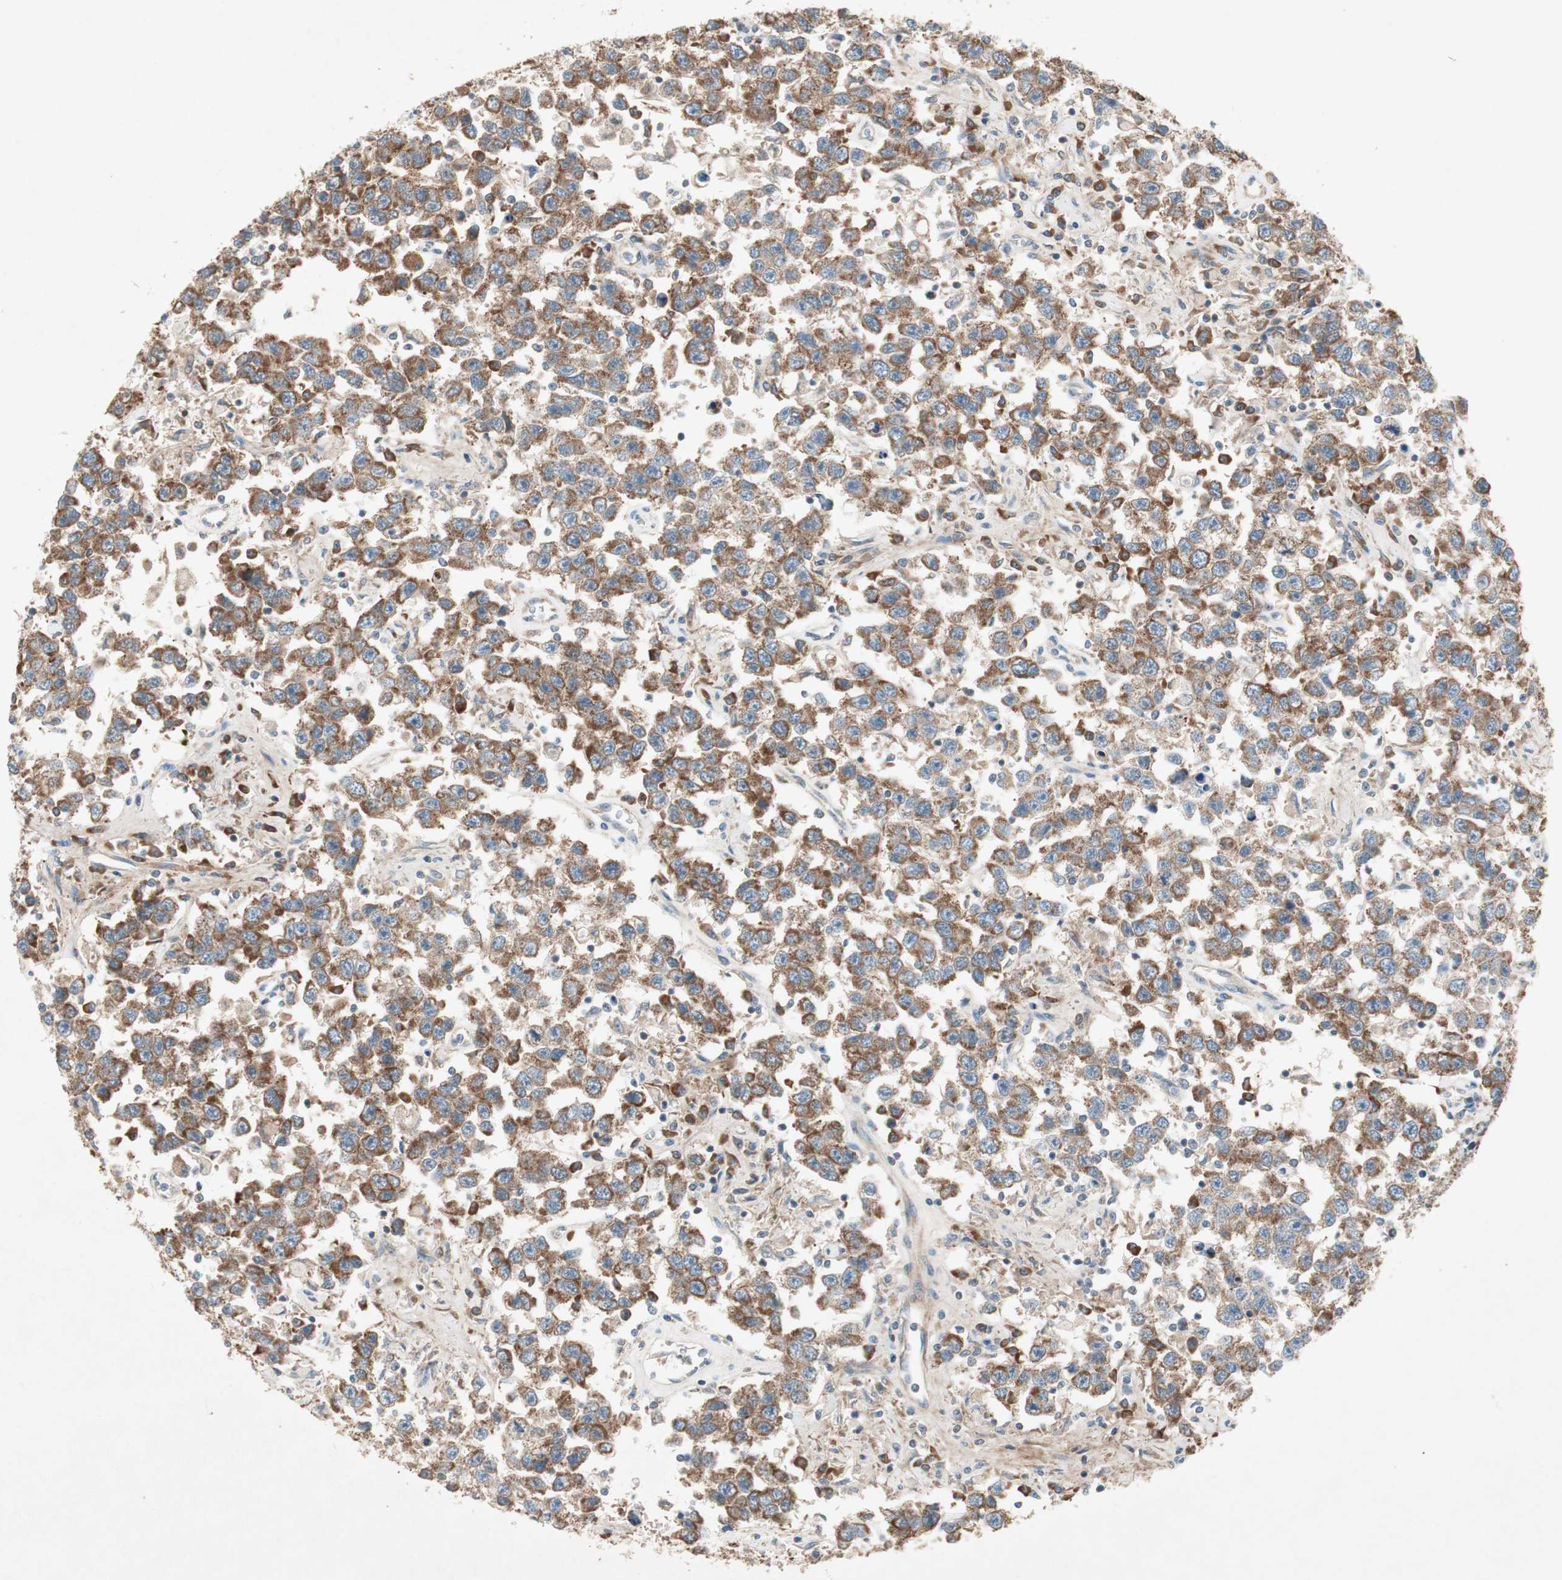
{"staining": {"intensity": "moderate", "quantity": ">75%", "location": "cytoplasmic/membranous"}, "tissue": "testis cancer", "cell_type": "Tumor cells", "image_type": "cancer", "snomed": [{"axis": "morphology", "description": "Seminoma, NOS"}, {"axis": "topography", "description": "Testis"}], "caption": "About >75% of tumor cells in testis cancer exhibit moderate cytoplasmic/membranous protein expression as visualized by brown immunohistochemical staining.", "gene": "RPL23", "patient": {"sex": "male", "age": 41}}